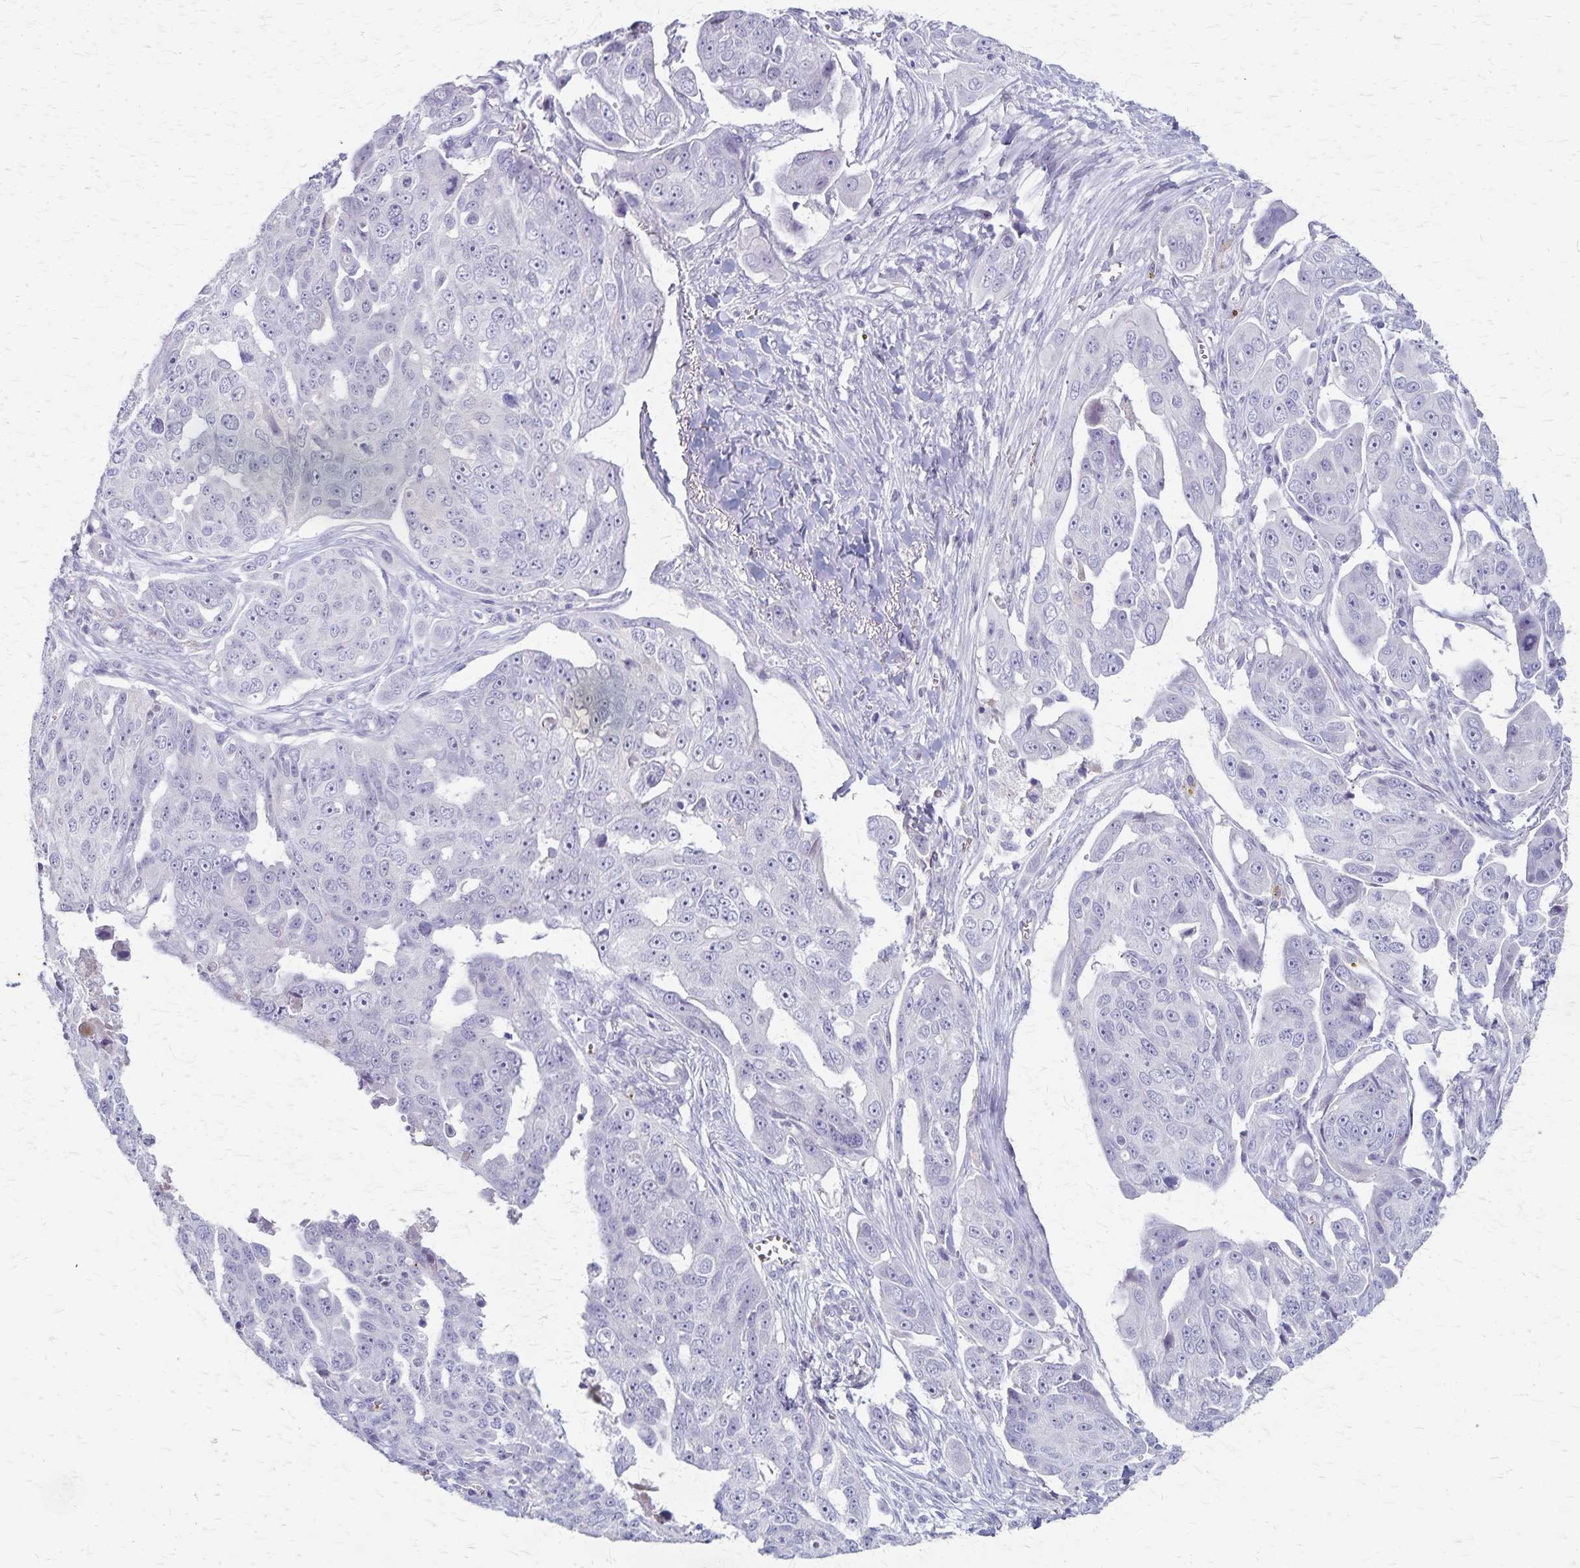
{"staining": {"intensity": "negative", "quantity": "none", "location": "none"}, "tissue": "ovarian cancer", "cell_type": "Tumor cells", "image_type": "cancer", "snomed": [{"axis": "morphology", "description": "Carcinoma, endometroid"}, {"axis": "topography", "description": "Ovary"}], "caption": "Micrograph shows no protein expression in tumor cells of ovarian endometroid carcinoma tissue.", "gene": "RASL10B", "patient": {"sex": "female", "age": 70}}